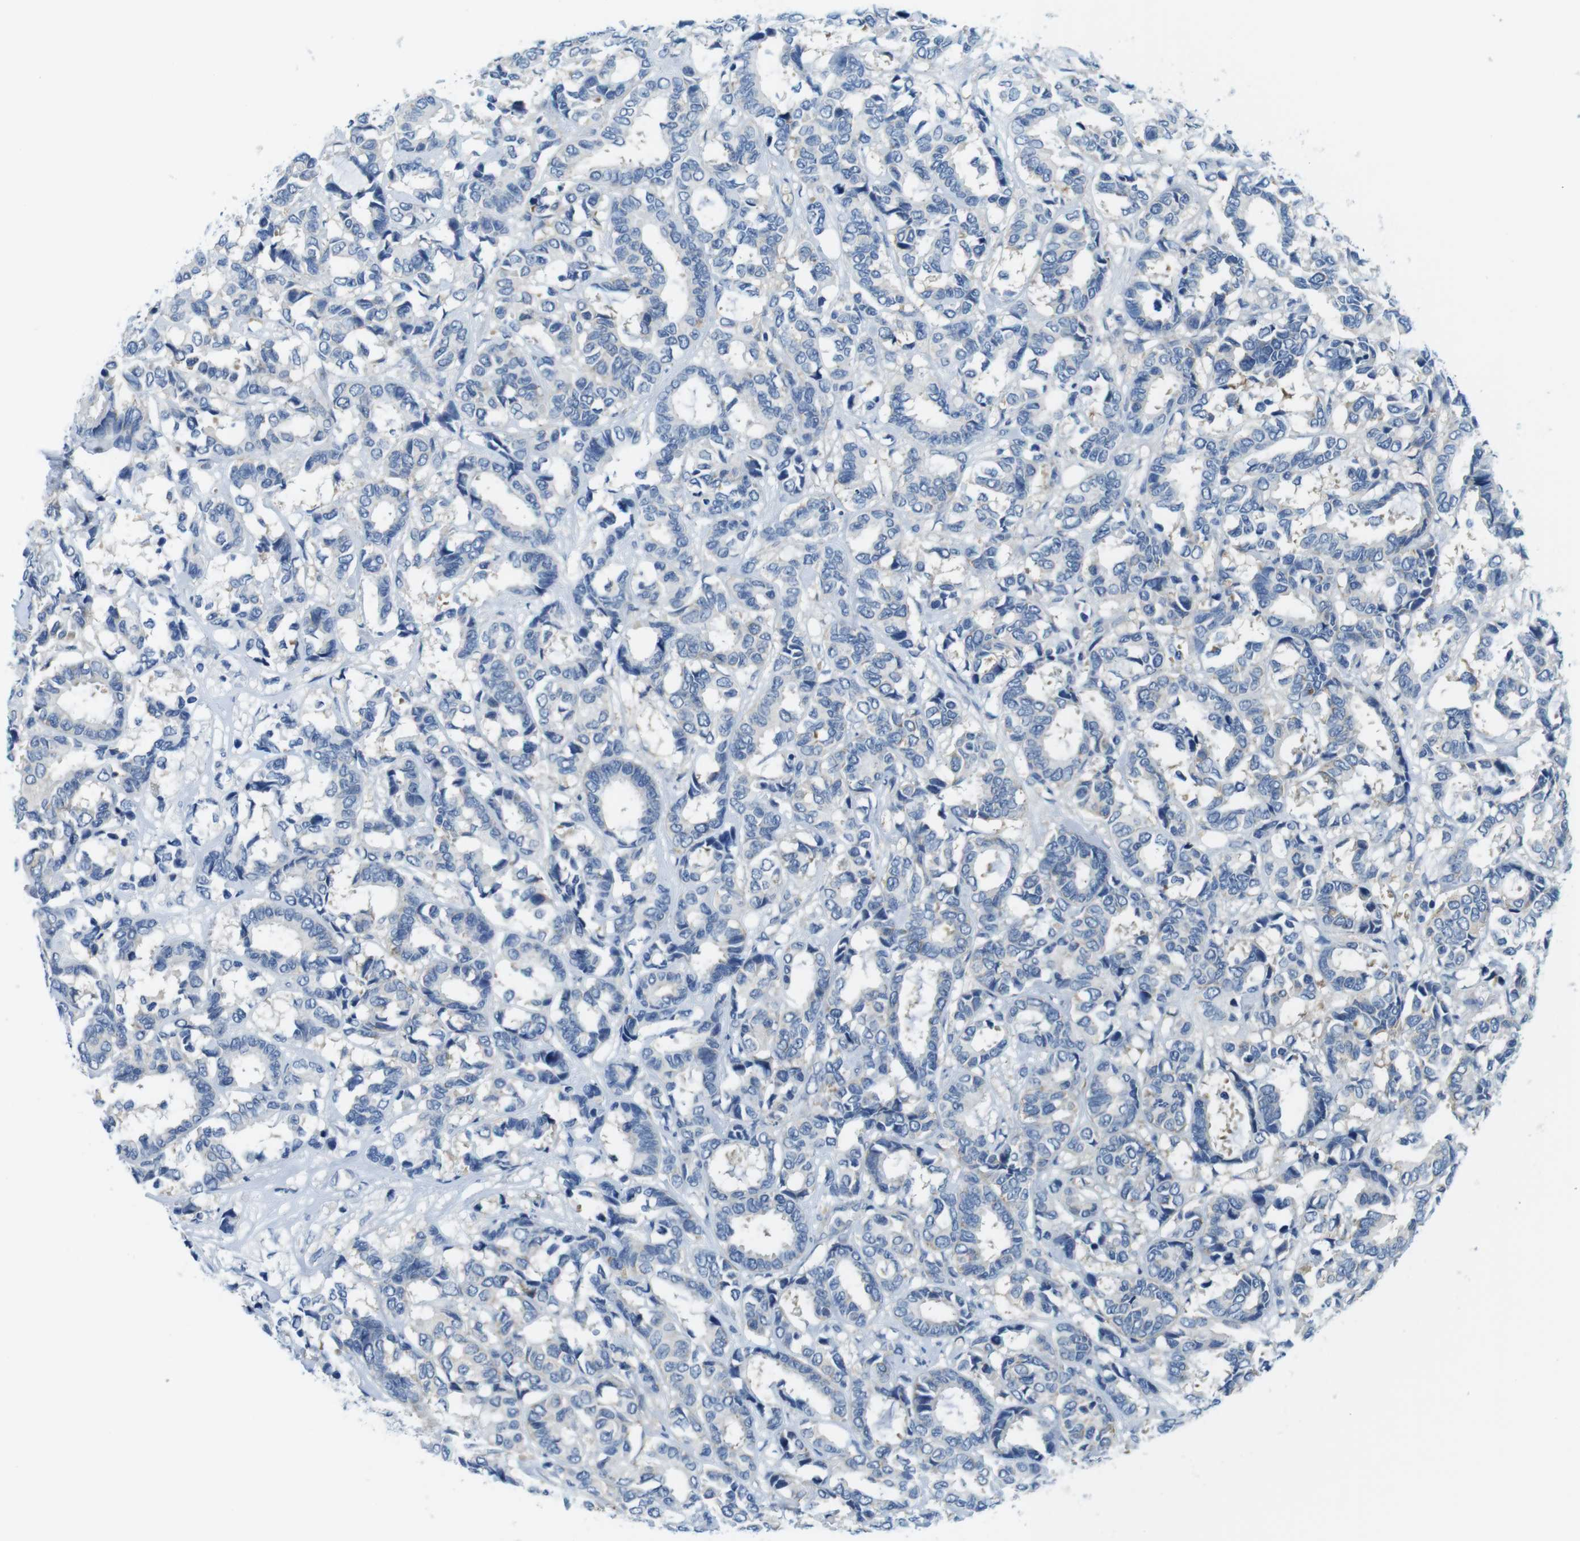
{"staining": {"intensity": "negative", "quantity": "none", "location": "none"}, "tissue": "breast cancer", "cell_type": "Tumor cells", "image_type": "cancer", "snomed": [{"axis": "morphology", "description": "Duct carcinoma"}, {"axis": "topography", "description": "Breast"}], "caption": "Tumor cells are negative for brown protein staining in breast invasive ductal carcinoma.", "gene": "EIF2B5", "patient": {"sex": "female", "age": 87}}